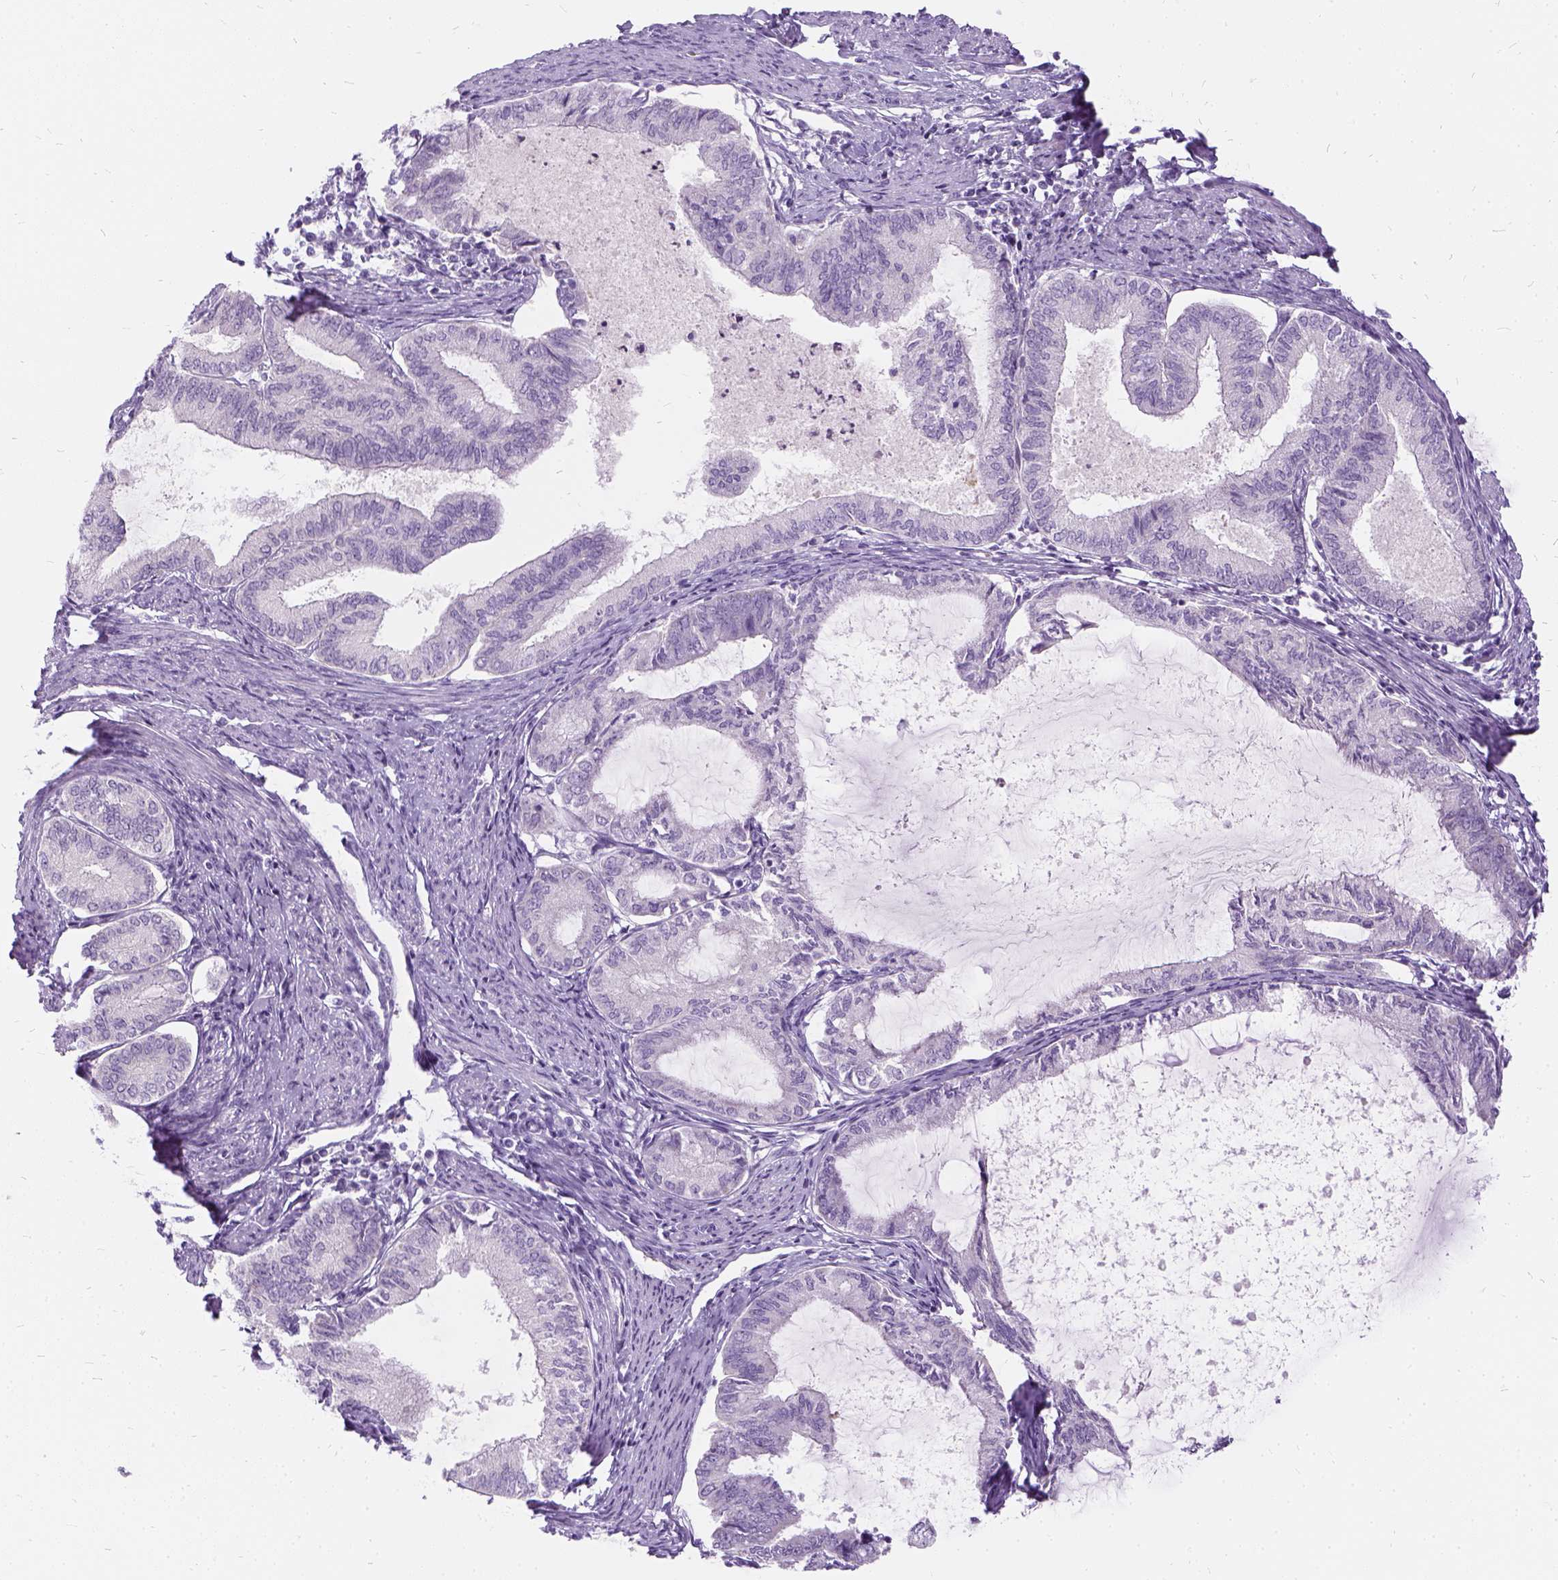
{"staining": {"intensity": "negative", "quantity": "none", "location": "none"}, "tissue": "endometrial cancer", "cell_type": "Tumor cells", "image_type": "cancer", "snomed": [{"axis": "morphology", "description": "Adenocarcinoma, NOS"}, {"axis": "topography", "description": "Endometrium"}], "caption": "High magnification brightfield microscopy of adenocarcinoma (endometrial) stained with DAB (3,3'-diaminobenzidine) (brown) and counterstained with hematoxylin (blue): tumor cells show no significant expression.", "gene": "FDX1", "patient": {"sex": "female", "age": 86}}